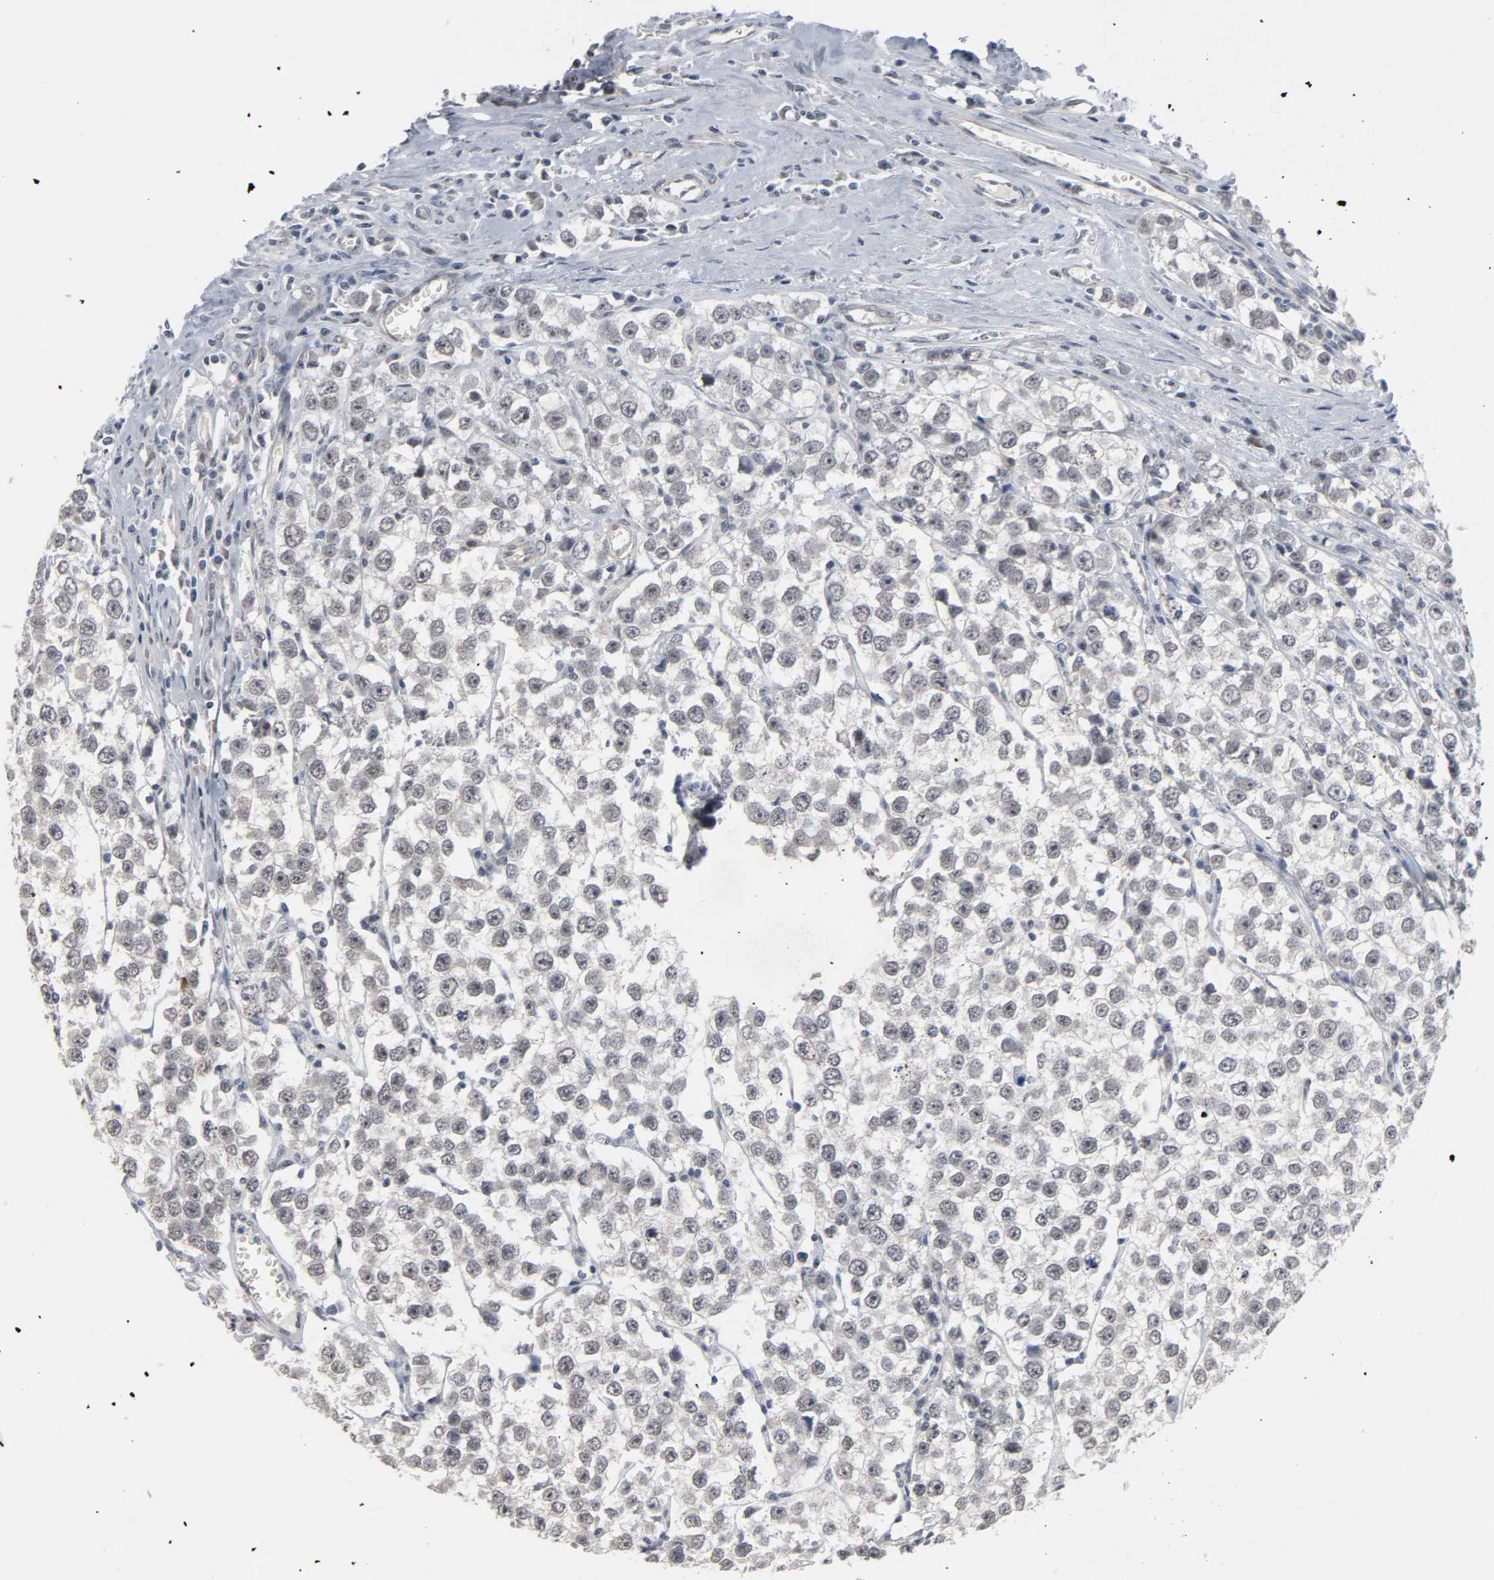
{"staining": {"intensity": "negative", "quantity": "none", "location": "none"}, "tissue": "testis cancer", "cell_type": "Tumor cells", "image_type": "cancer", "snomed": [{"axis": "morphology", "description": "Seminoma, NOS"}, {"axis": "morphology", "description": "Carcinoma, Embryonal, NOS"}, {"axis": "topography", "description": "Testis"}], "caption": "IHC of human testis cancer (seminoma) demonstrates no staining in tumor cells.", "gene": "ACSS2", "patient": {"sex": "male", "age": 52}}